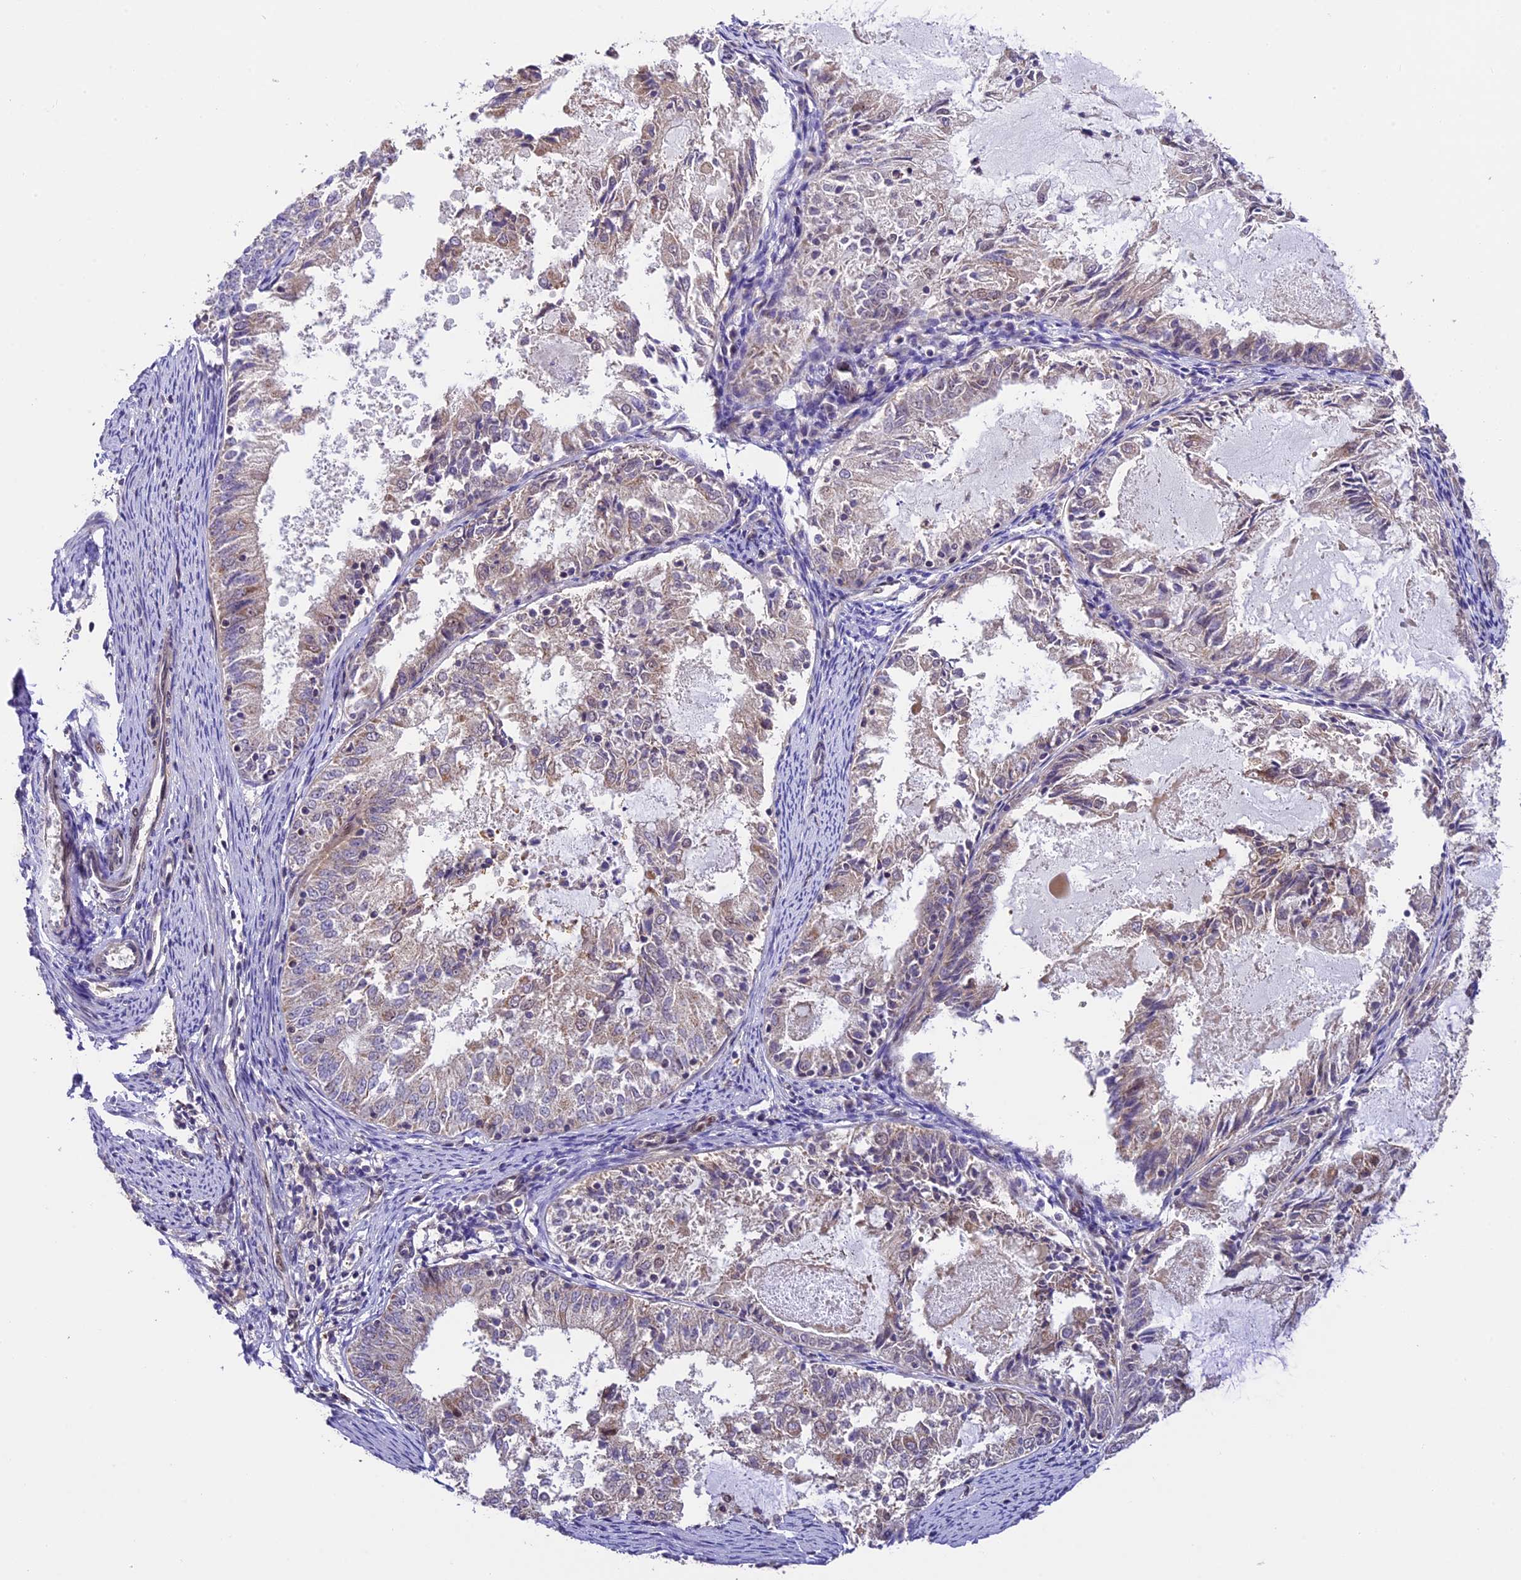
{"staining": {"intensity": "moderate", "quantity": "<25%", "location": "cytoplasmic/membranous"}, "tissue": "endometrial cancer", "cell_type": "Tumor cells", "image_type": "cancer", "snomed": [{"axis": "morphology", "description": "Adenocarcinoma, NOS"}, {"axis": "topography", "description": "Endometrium"}], "caption": "This photomicrograph exhibits immunohistochemistry staining of human endometrial adenocarcinoma, with low moderate cytoplasmic/membranous positivity in approximately <25% of tumor cells.", "gene": "ZAR1L", "patient": {"sex": "female", "age": 57}}